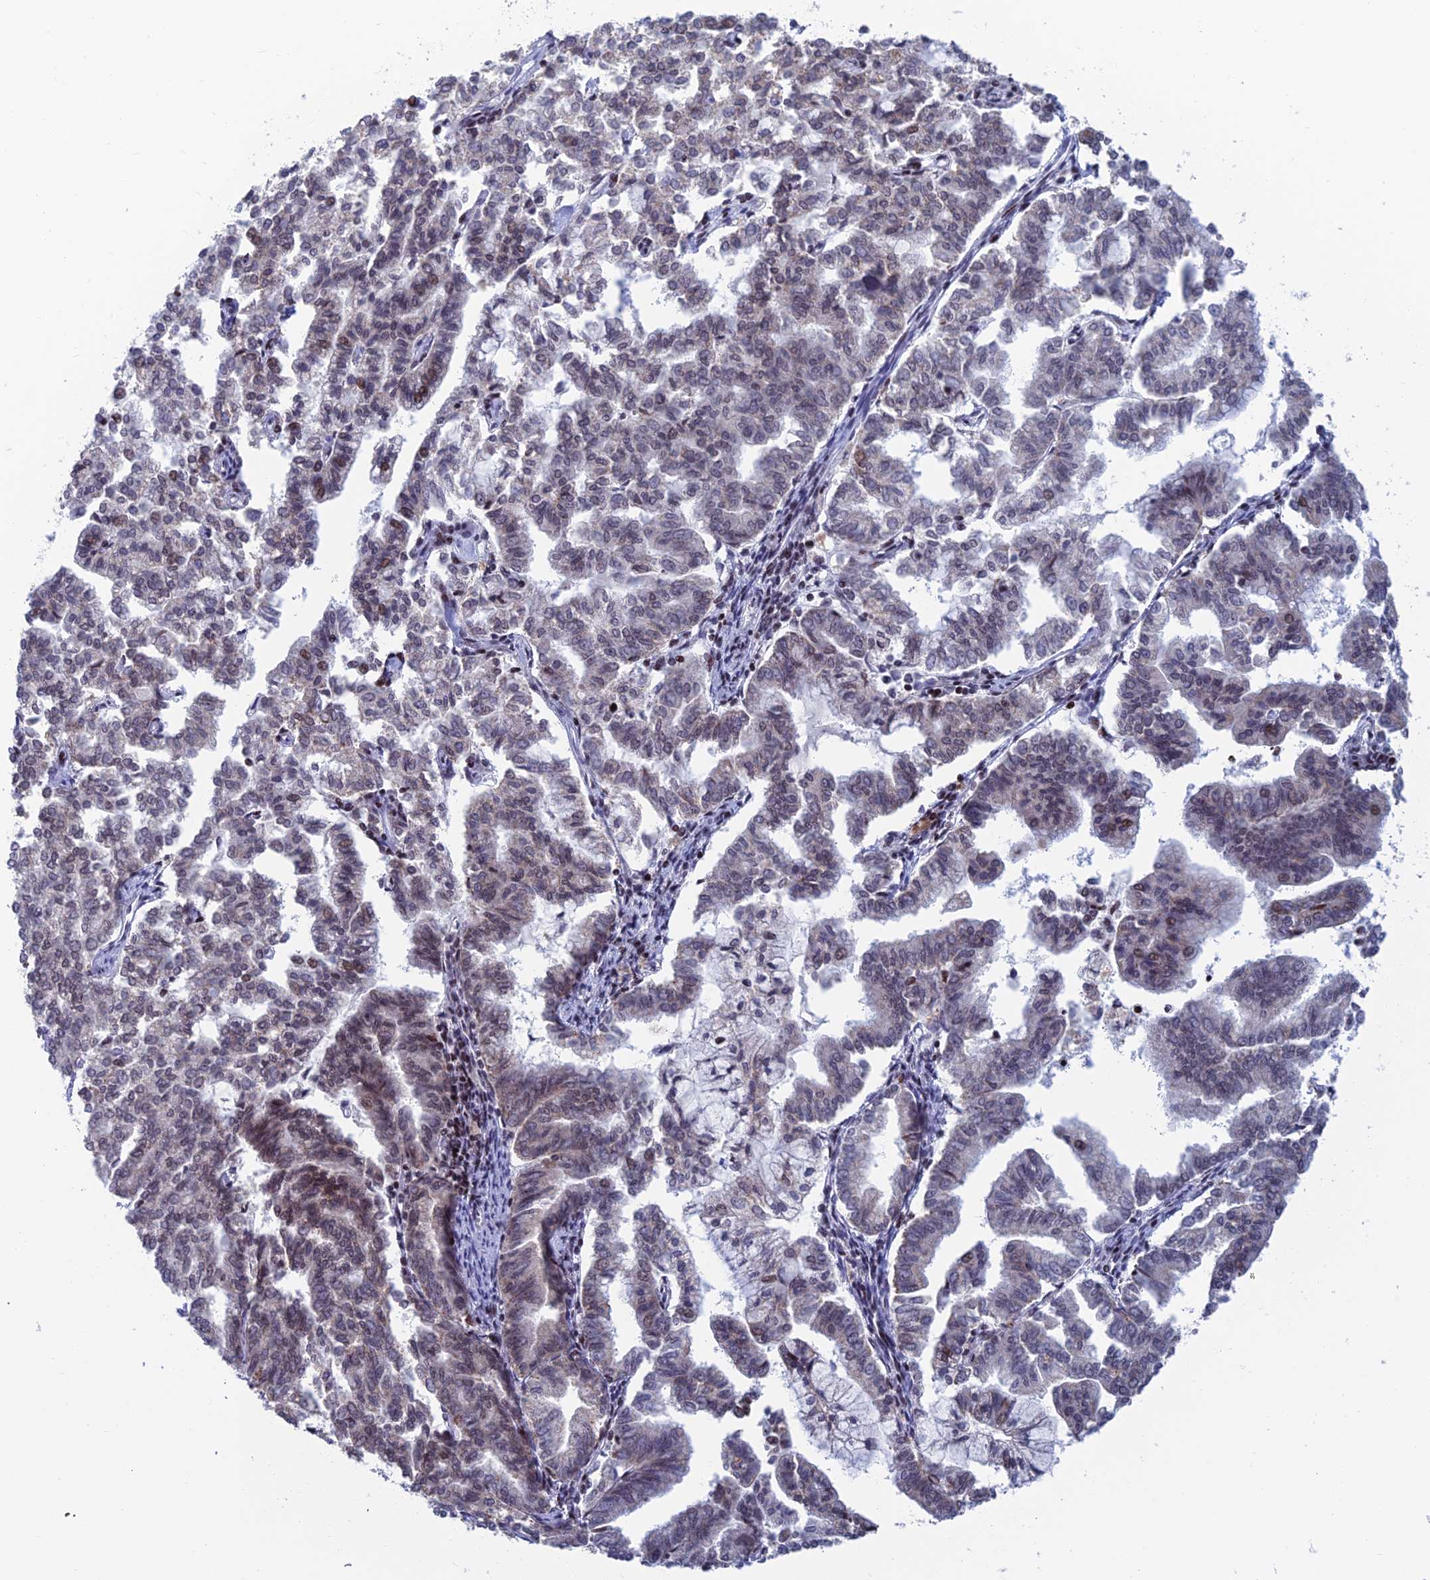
{"staining": {"intensity": "moderate", "quantity": "<25%", "location": "nuclear"}, "tissue": "endometrial cancer", "cell_type": "Tumor cells", "image_type": "cancer", "snomed": [{"axis": "morphology", "description": "Adenocarcinoma, NOS"}, {"axis": "topography", "description": "Endometrium"}], "caption": "Human adenocarcinoma (endometrial) stained with a protein marker displays moderate staining in tumor cells.", "gene": "AFF3", "patient": {"sex": "female", "age": 79}}